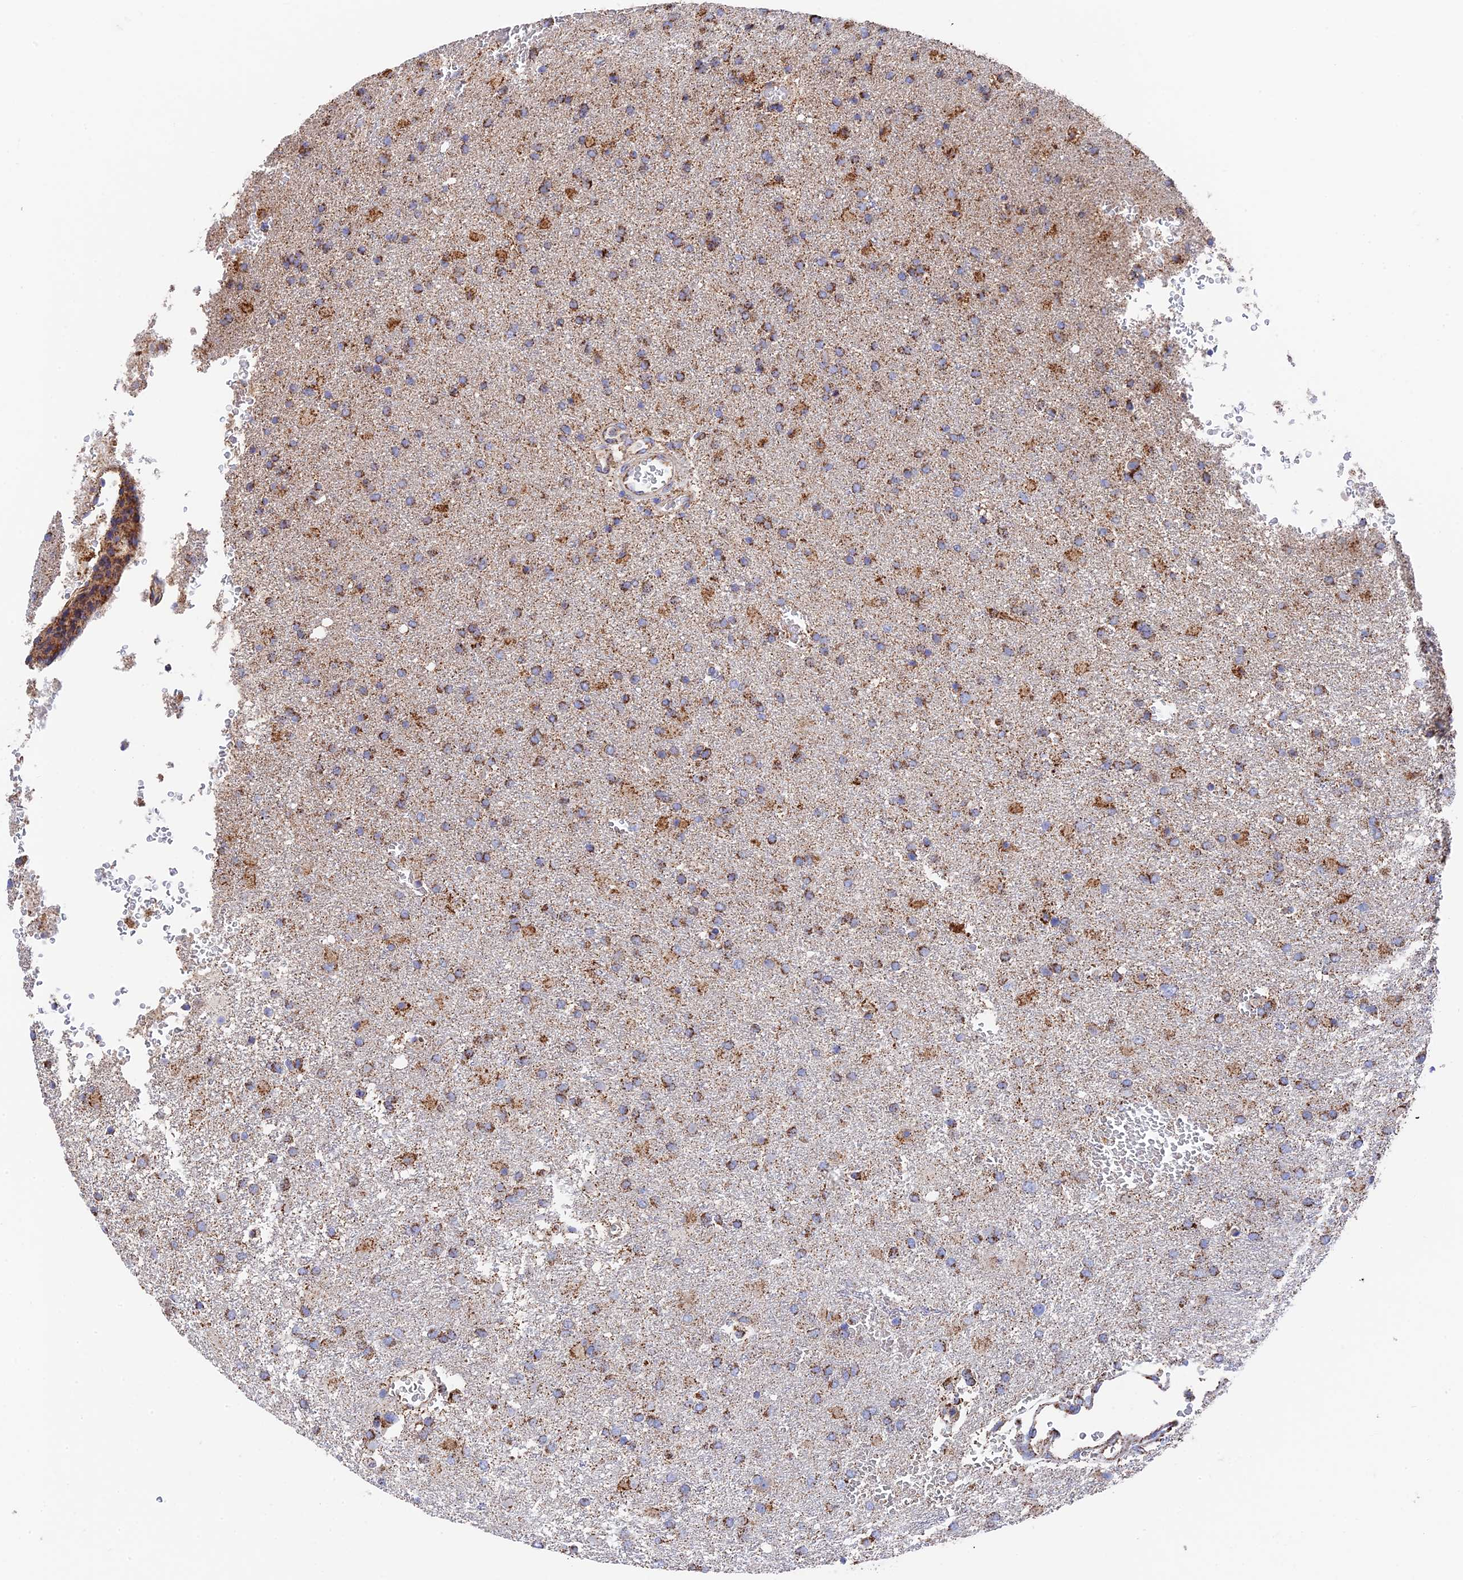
{"staining": {"intensity": "moderate", "quantity": ">75%", "location": "cytoplasmic/membranous"}, "tissue": "glioma", "cell_type": "Tumor cells", "image_type": "cancer", "snomed": [{"axis": "morphology", "description": "Glioma, malignant, High grade"}, {"axis": "topography", "description": "Brain"}], "caption": "This is an image of immunohistochemistry (IHC) staining of malignant glioma (high-grade), which shows moderate expression in the cytoplasmic/membranous of tumor cells.", "gene": "HAUS8", "patient": {"sex": "female", "age": 74}}